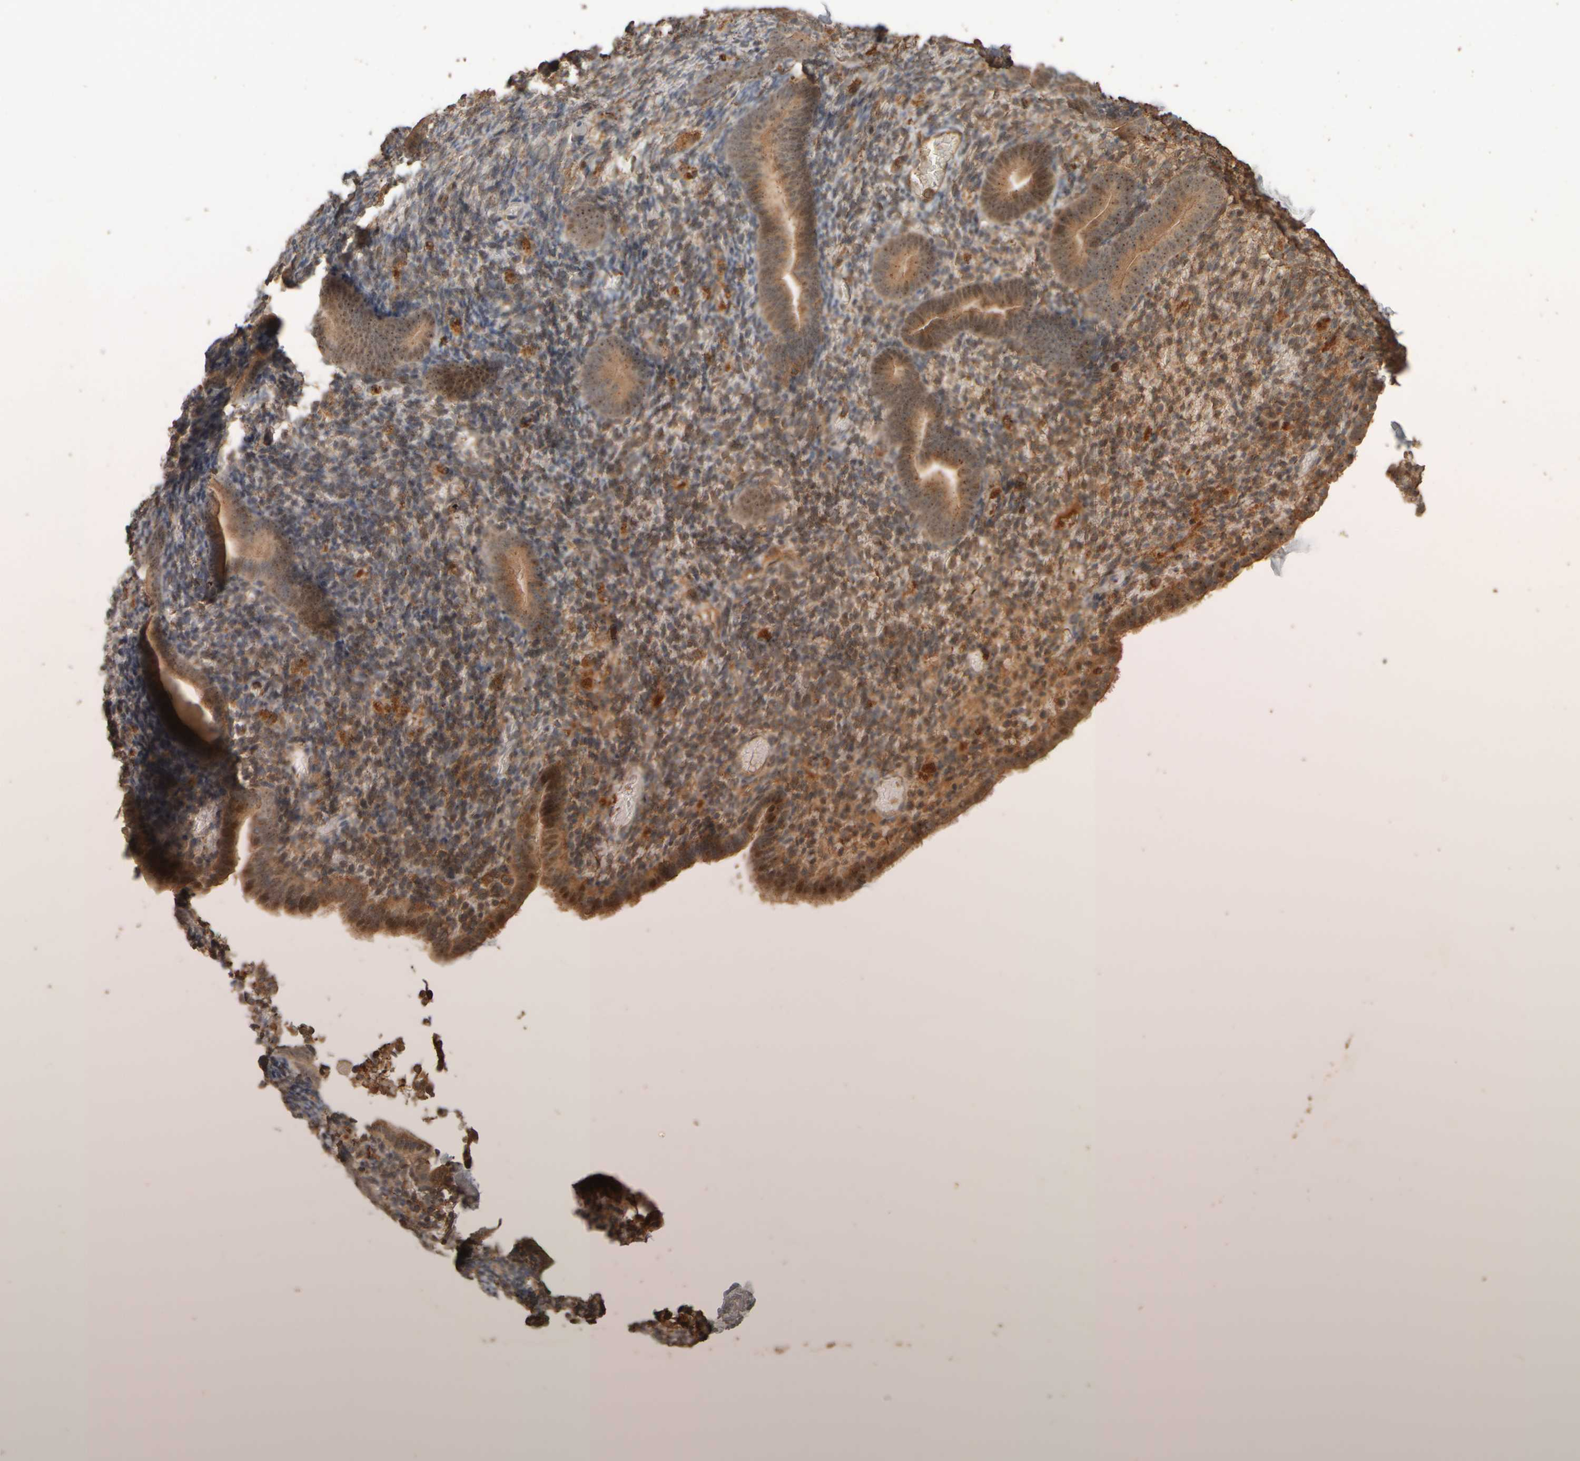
{"staining": {"intensity": "moderate", "quantity": "25%-75%", "location": "cytoplasmic/membranous,nuclear"}, "tissue": "endometrium", "cell_type": "Cells in endometrial stroma", "image_type": "normal", "snomed": [{"axis": "morphology", "description": "Normal tissue, NOS"}, {"axis": "topography", "description": "Endometrium"}], "caption": "This is an image of immunohistochemistry staining of benign endometrium, which shows moderate positivity in the cytoplasmic/membranous,nuclear of cells in endometrial stroma.", "gene": "SPHK1", "patient": {"sex": "female", "age": 51}}